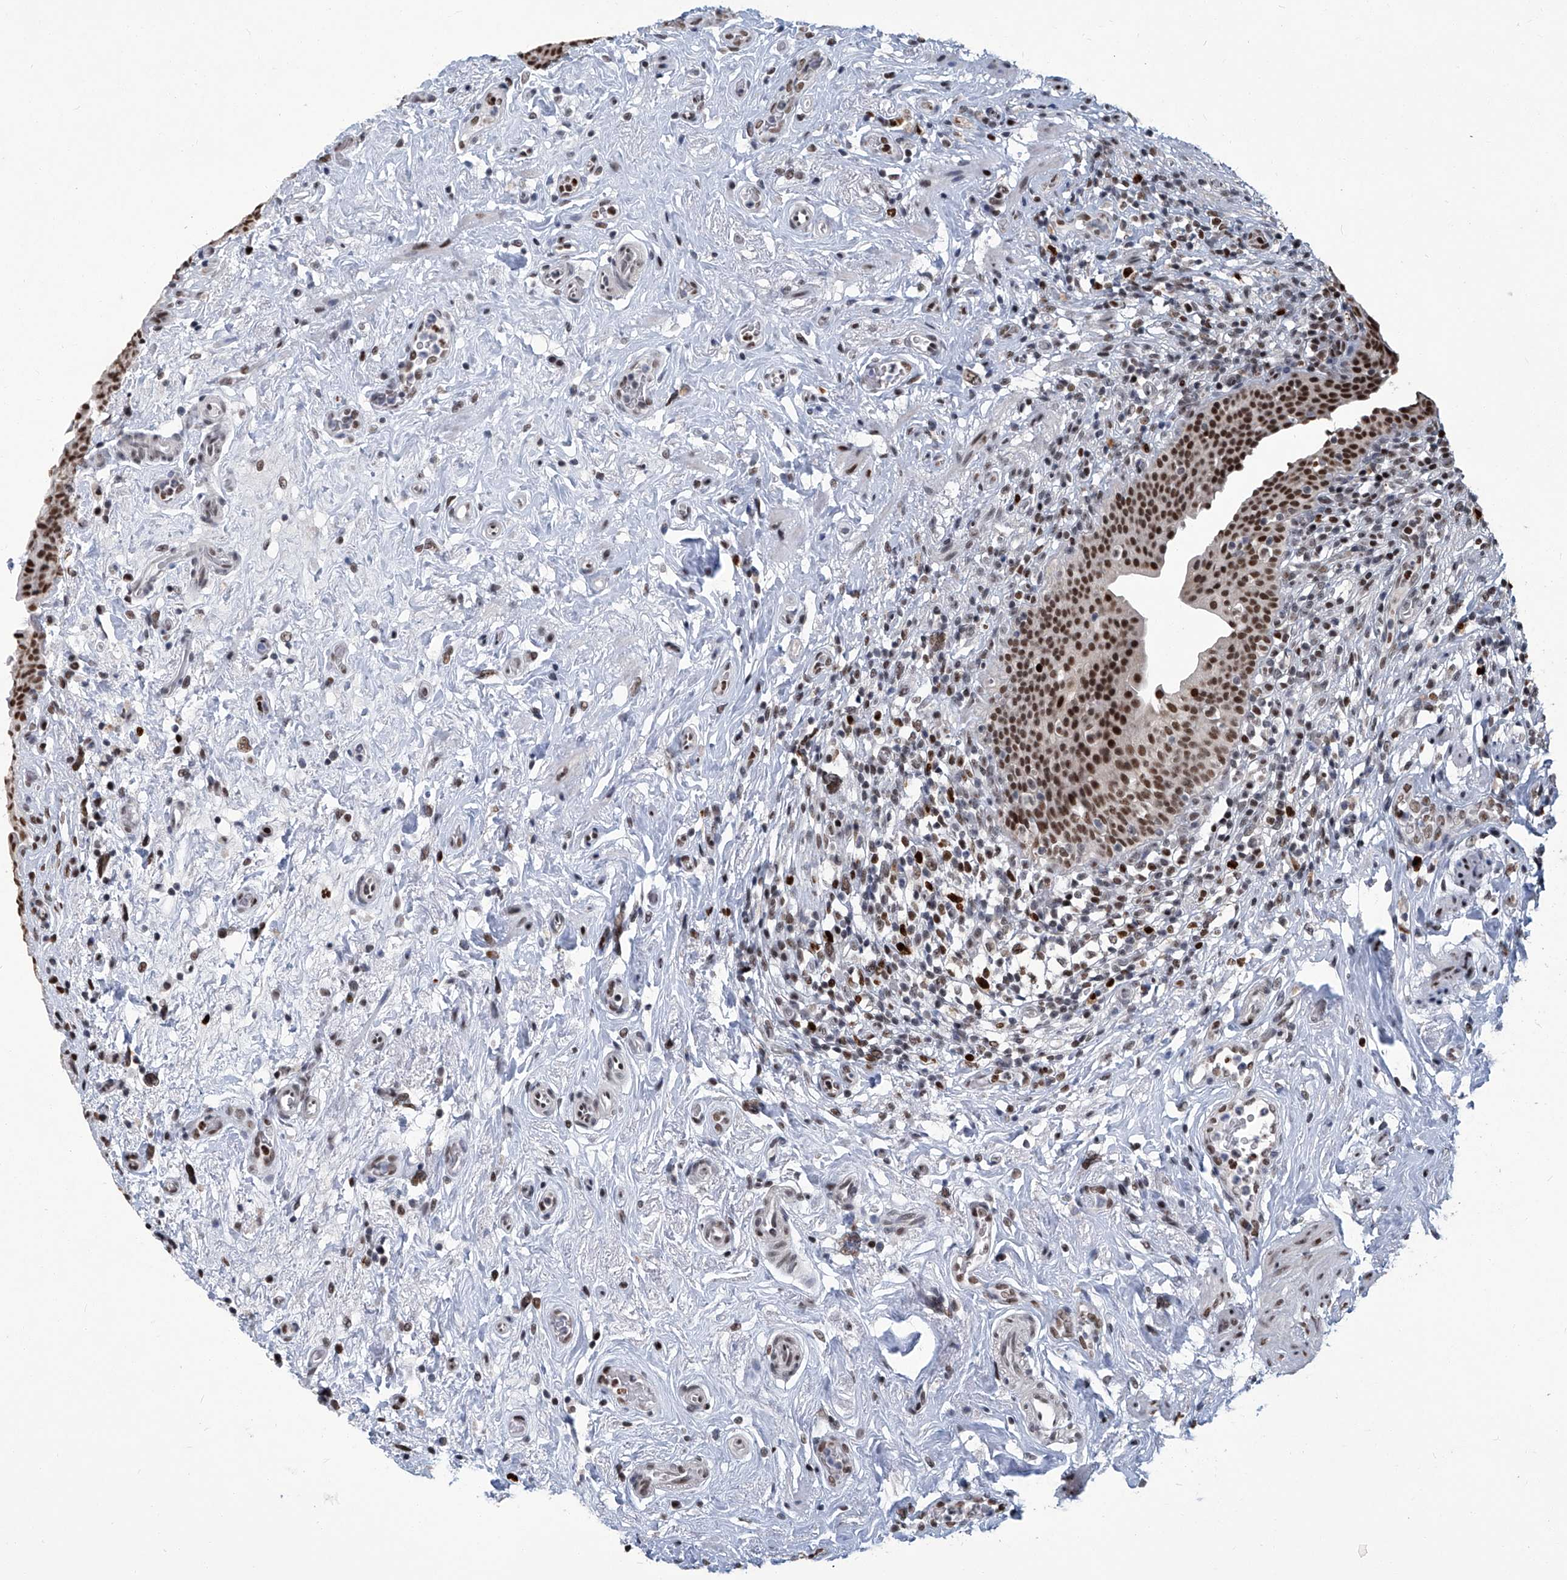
{"staining": {"intensity": "strong", "quantity": ">75%", "location": "nuclear"}, "tissue": "urinary bladder", "cell_type": "Urothelial cells", "image_type": "normal", "snomed": [{"axis": "morphology", "description": "Normal tissue, NOS"}, {"axis": "topography", "description": "Urinary bladder"}], "caption": "Urothelial cells display high levels of strong nuclear positivity in about >75% of cells in unremarkable human urinary bladder. The protein is stained brown, and the nuclei are stained in blue (DAB IHC with brightfield microscopy, high magnification).", "gene": "PCNA", "patient": {"sex": "male", "age": 83}}